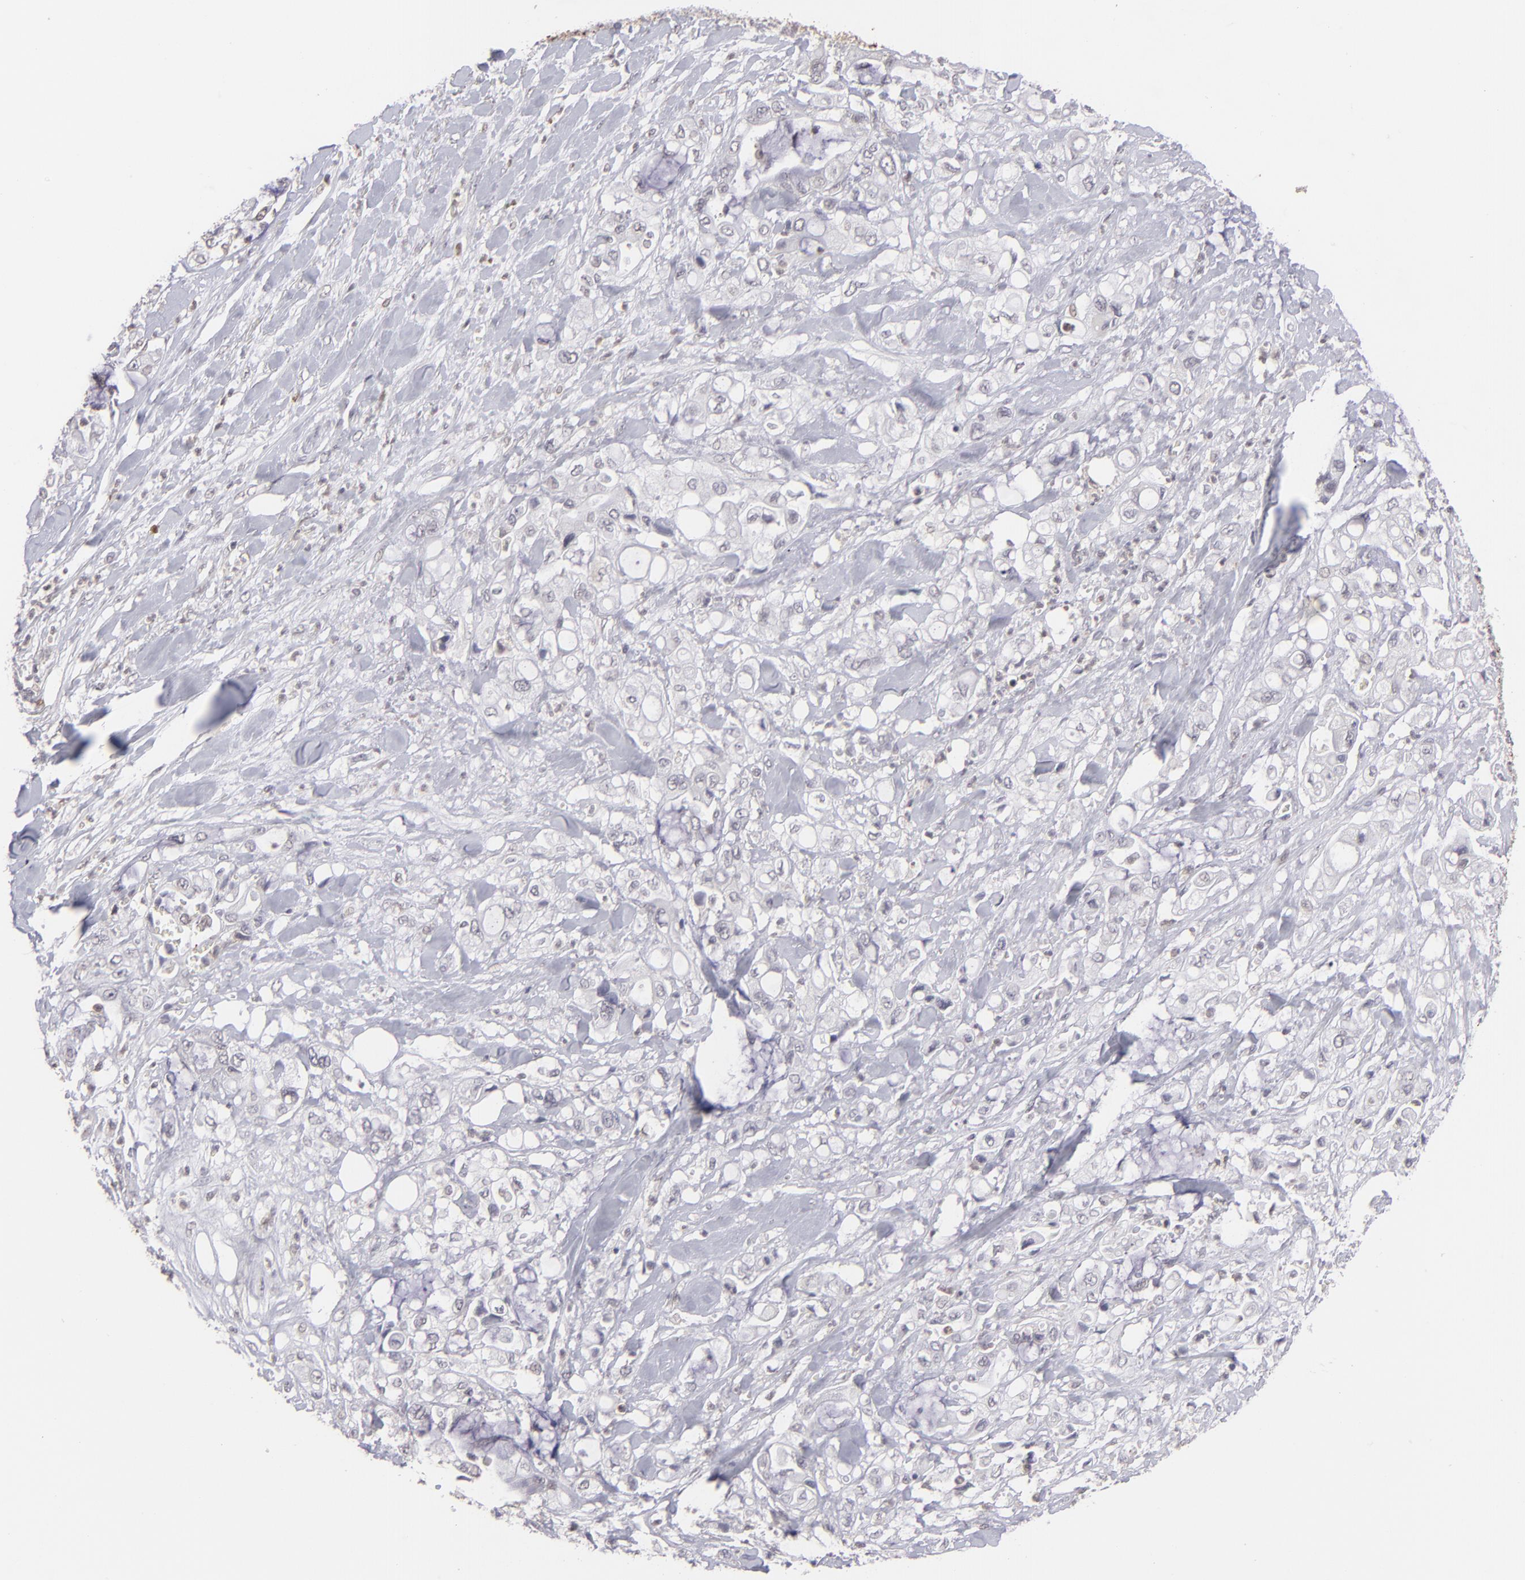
{"staining": {"intensity": "negative", "quantity": "none", "location": "none"}, "tissue": "pancreatic cancer", "cell_type": "Tumor cells", "image_type": "cancer", "snomed": [{"axis": "morphology", "description": "Adenocarcinoma, NOS"}, {"axis": "topography", "description": "Pancreas"}], "caption": "Image shows no protein expression in tumor cells of pancreatic adenocarcinoma tissue. (Brightfield microscopy of DAB IHC at high magnification).", "gene": "CLDN2", "patient": {"sex": "male", "age": 70}}